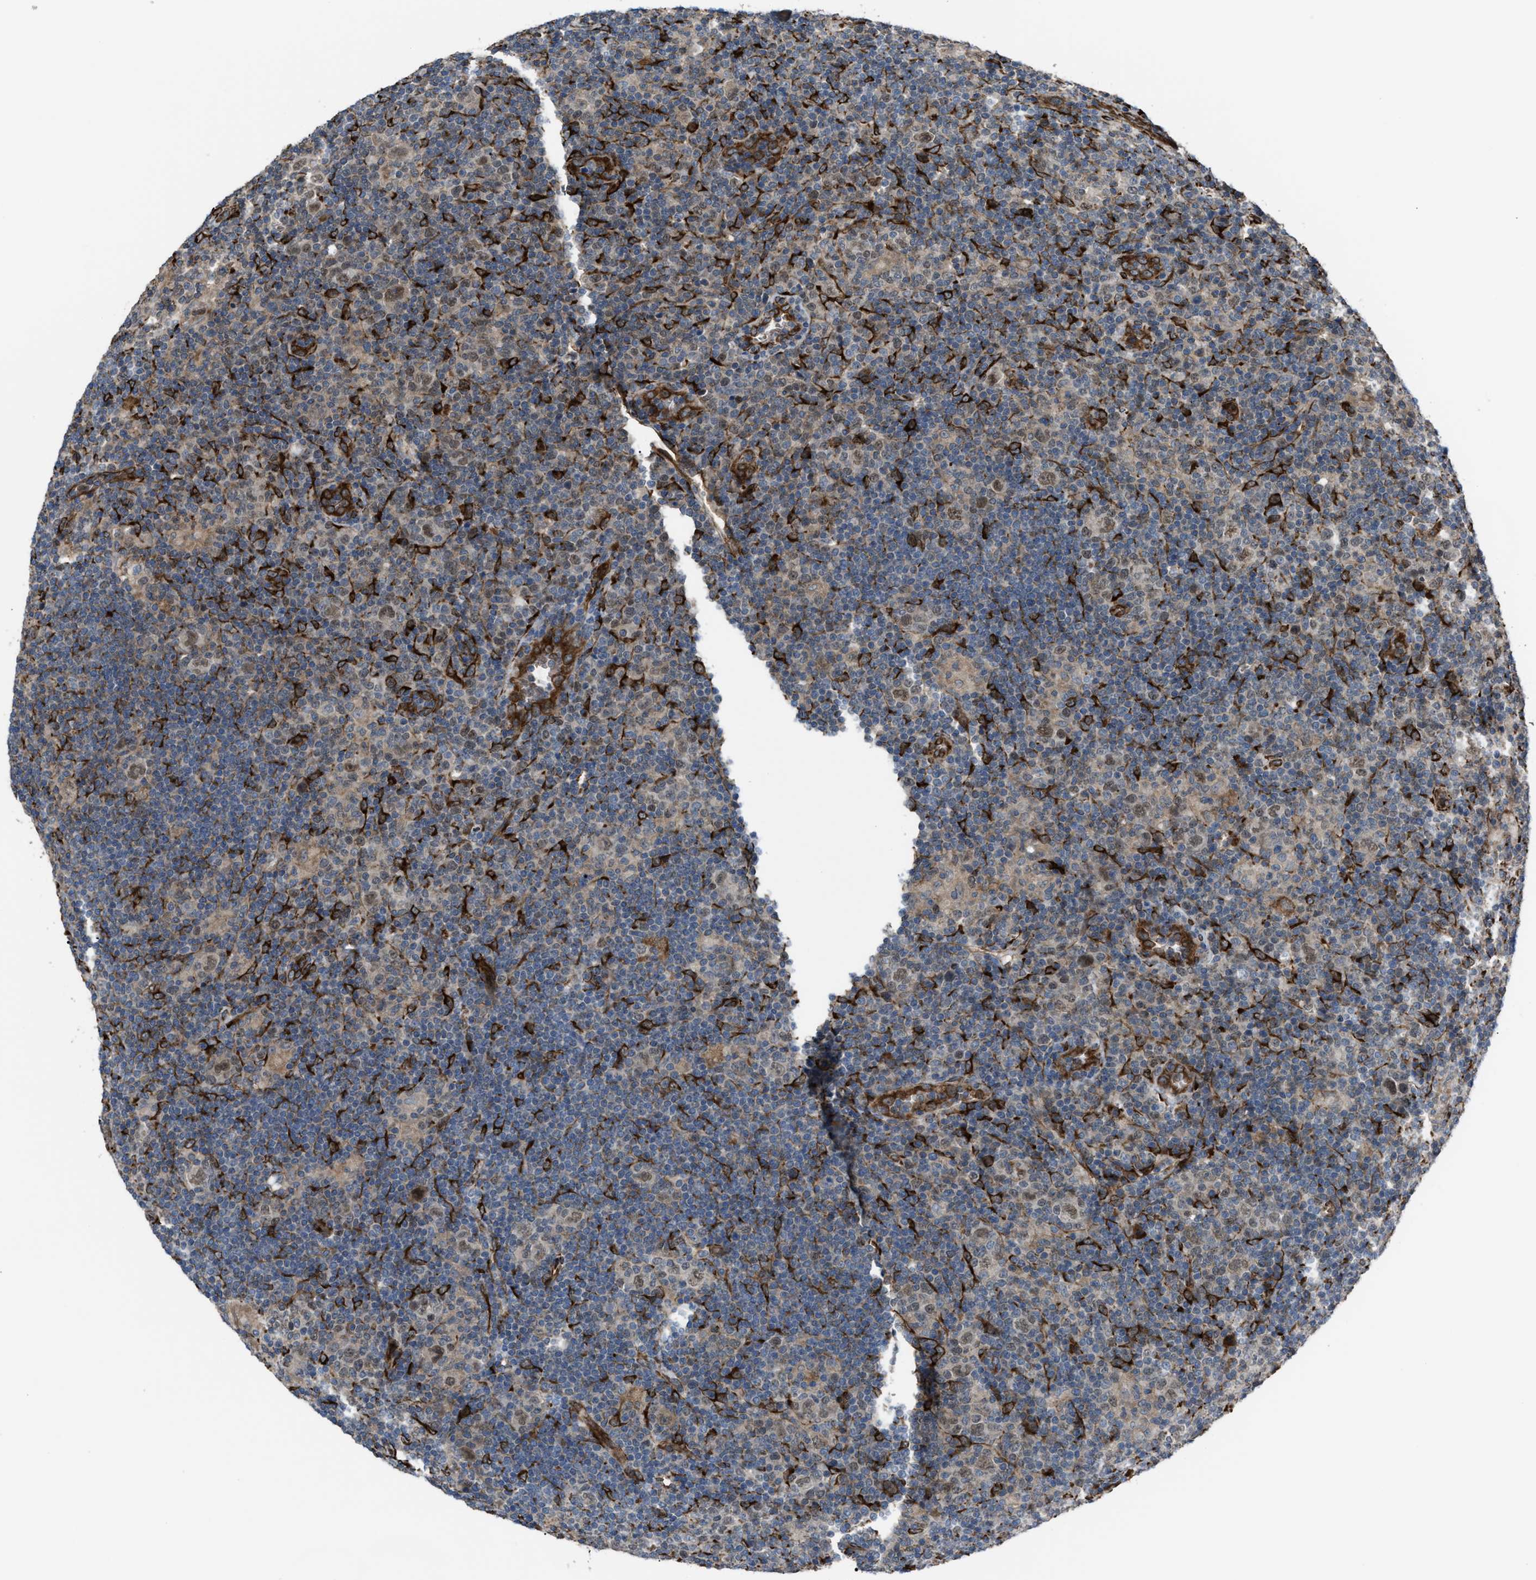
{"staining": {"intensity": "weak", "quantity": ">75%", "location": "nuclear"}, "tissue": "lymphoma", "cell_type": "Tumor cells", "image_type": "cancer", "snomed": [{"axis": "morphology", "description": "Hodgkin's disease, NOS"}, {"axis": "topography", "description": "Lymph node"}], "caption": "IHC of Hodgkin's disease reveals low levels of weak nuclear positivity in about >75% of tumor cells.", "gene": "SELENOM", "patient": {"sex": "female", "age": 57}}